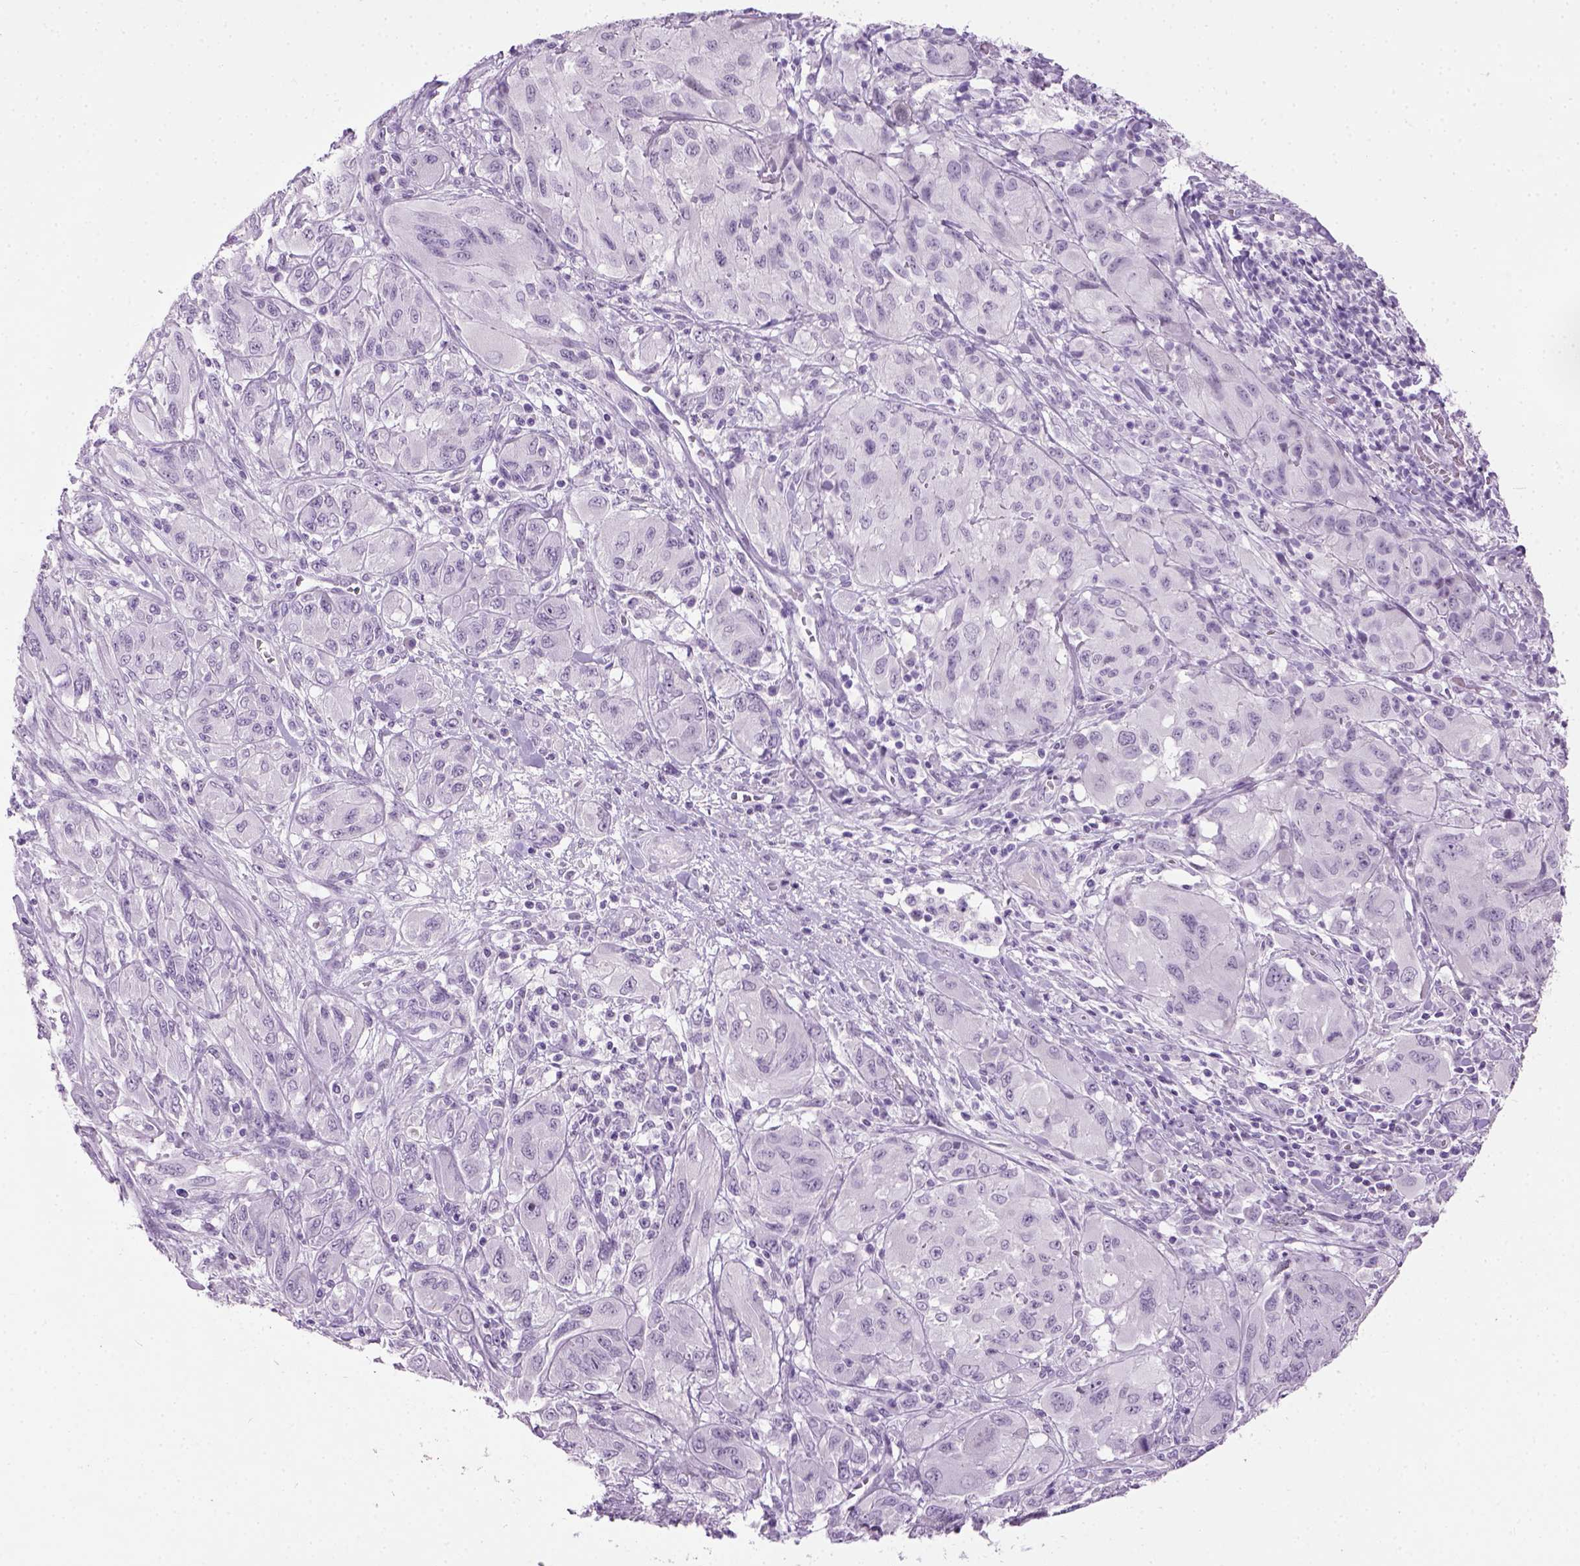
{"staining": {"intensity": "negative", "quantity": "none", "location": "none"}, "tissue": "melanoma", "cell_type": "Tumor cells", "image_type": "cancer", "snomed": [{"axis": "morphology", "description": "Malignant melanoma, NOS"}, {"axis": "topography", "description": "Skin"}], "caption": "Melanoma stained for a protein using IHC shows no expression tumor cells.", "gene": "GABRB2", "patient": {"sex": "female", "age": 91}}